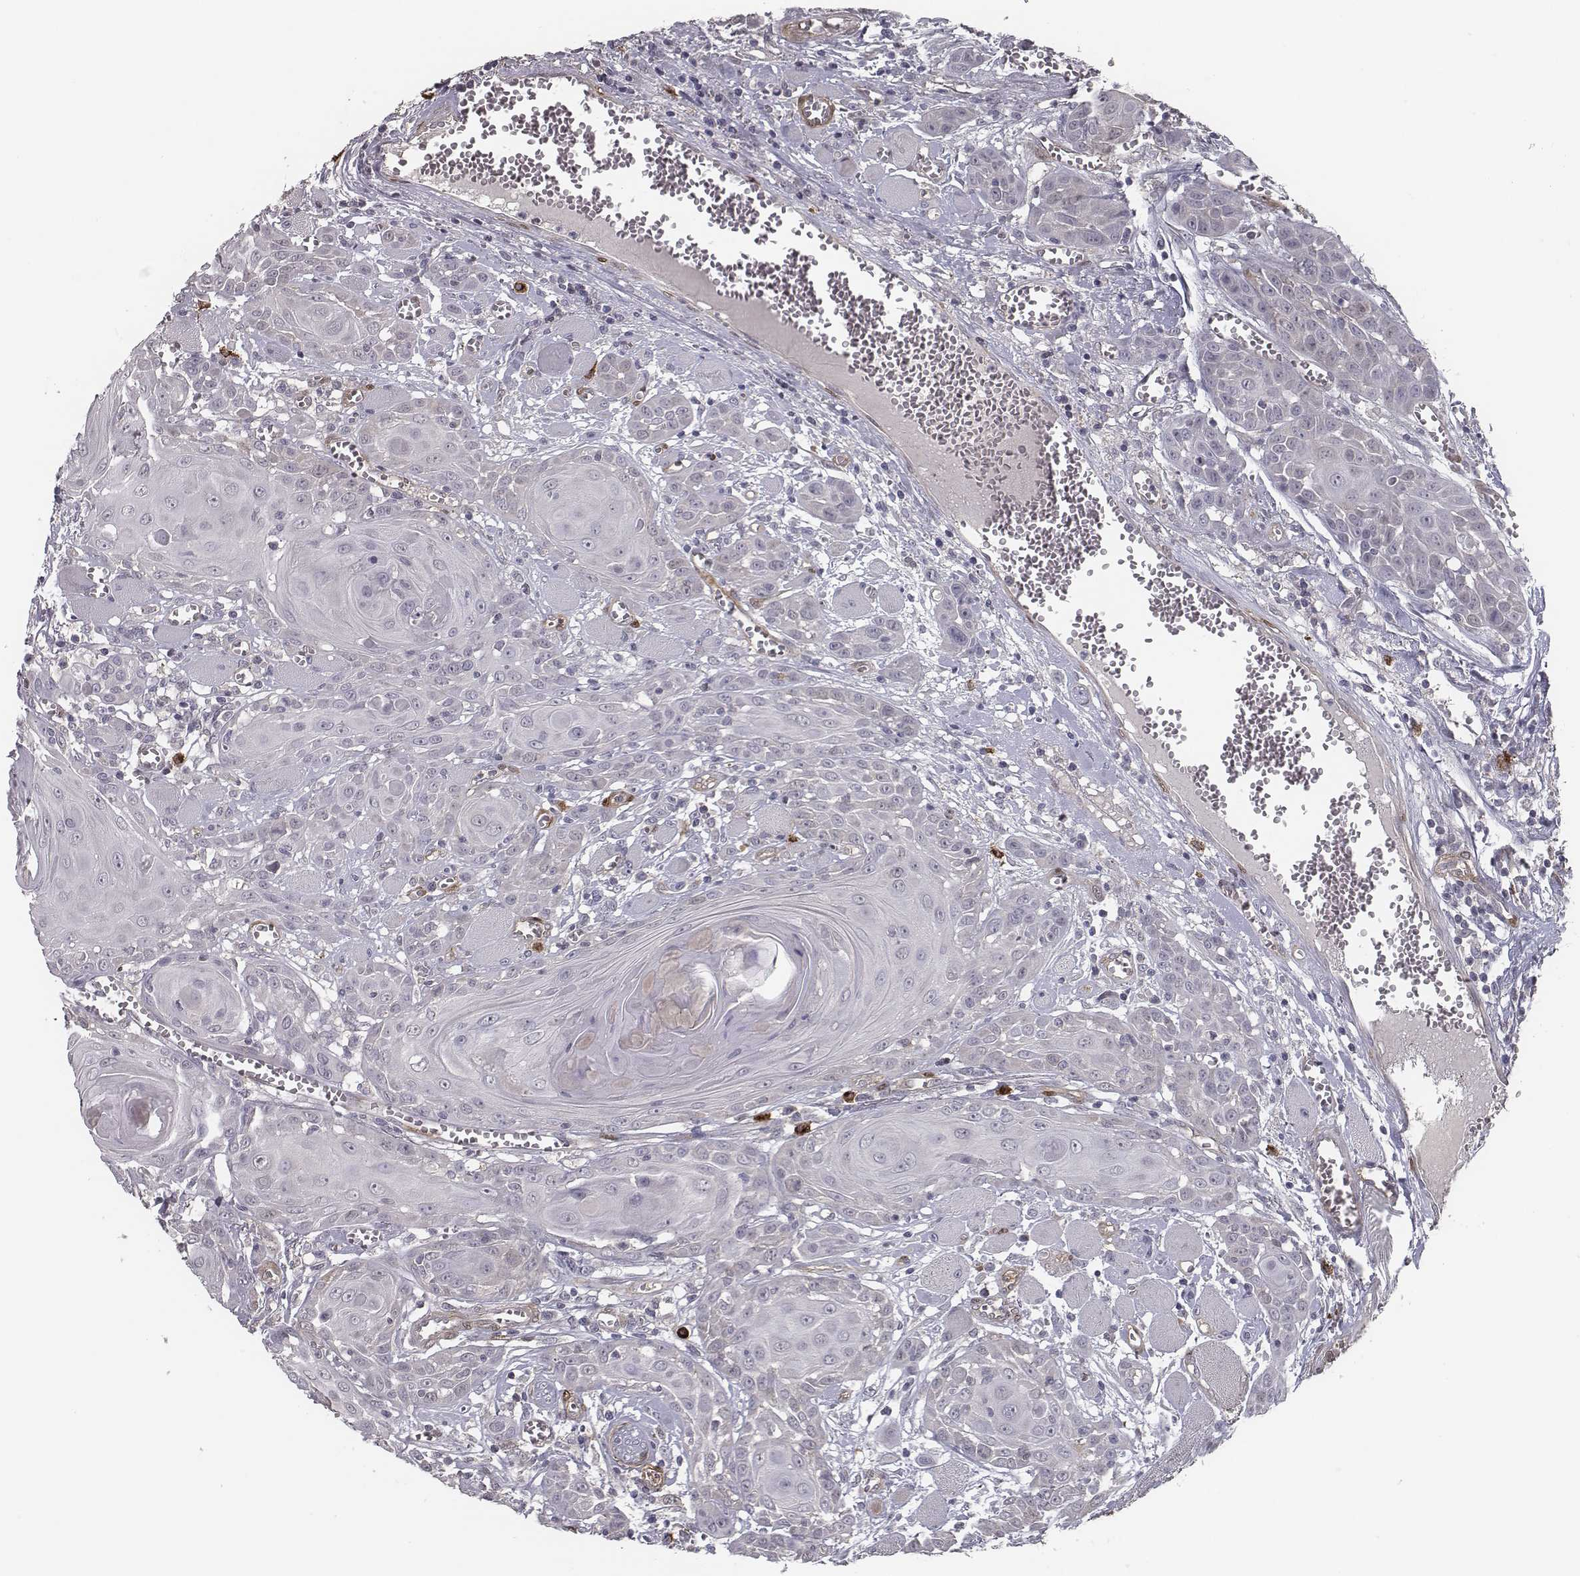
{"staining": {"intensity": "negative", "quantity": "none", "location": "none"}, "tissue": "head and neck cancer", "cell_type": "Tumor cells", "image_type": "cancer", "snomed": [{"axis": "morphology", "description": "Squamous cell carcinoma, NOS"}, {"axis": "topography", "description": "Head-Neck"}], "caption": "Human head and neck cancer stained for a protein using immunohistochemistry (IHC) exhibits no positivity in tumor cells.", "gene": "ISYNA1", "patient": {"sex": "female", "age": 80}}